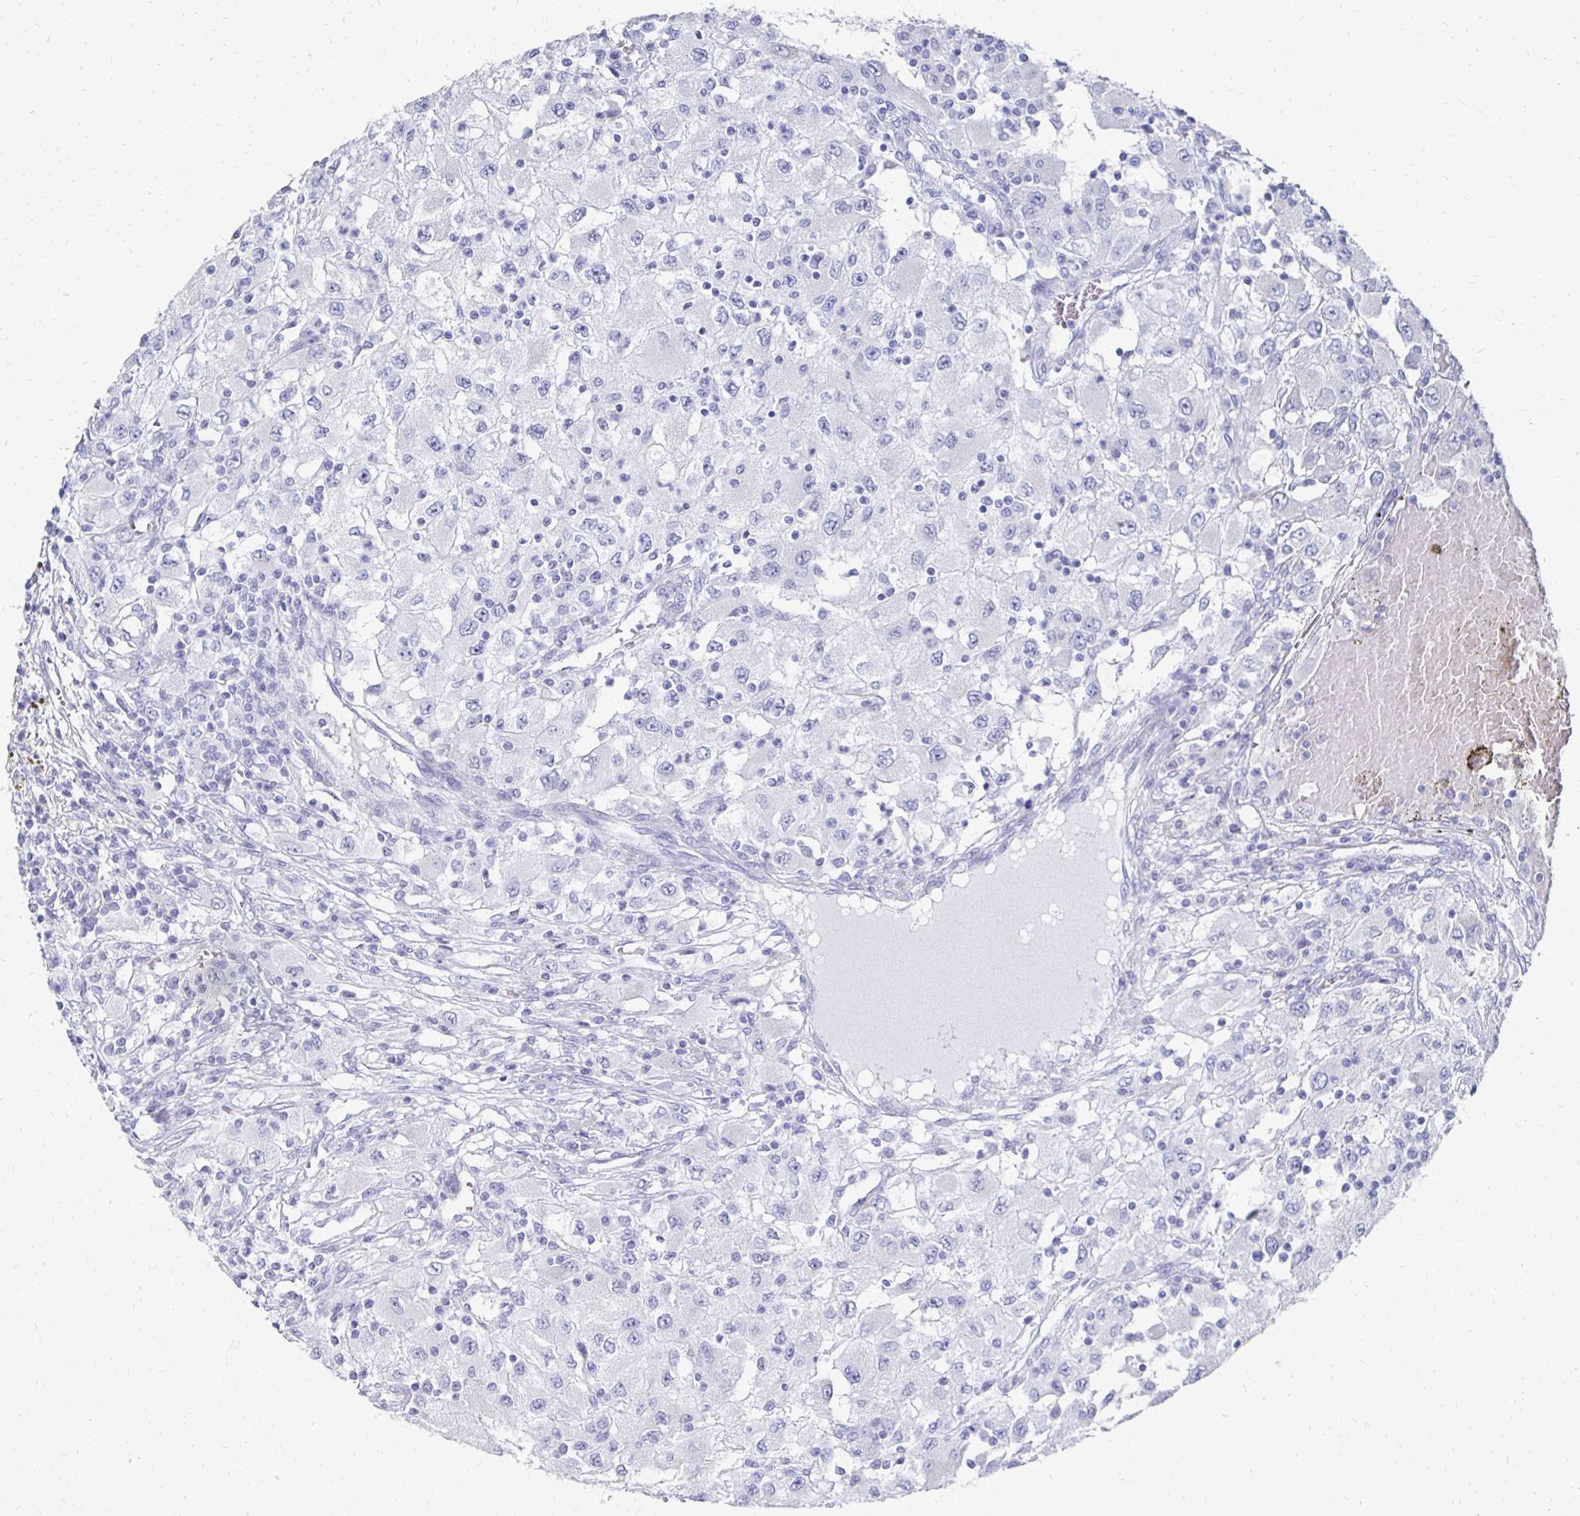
{"staining": {"intensity": "negative", "quantity": "none", "location": "none"}, "tissue": "renal cancer", "cell_type": "Tumor cells", "image_type": "cancer", "snomed": [{"axis": "morphology", "description": "Adenocarcinoma, NOS"}, {"axis": "topography", "description": "Kidney"}], "caption": "Protein analysis of renal cancer shows no significant positivity in tumor cells.", "gene": "SYCP3", "patient": {"sex": "female", "age": 67}}